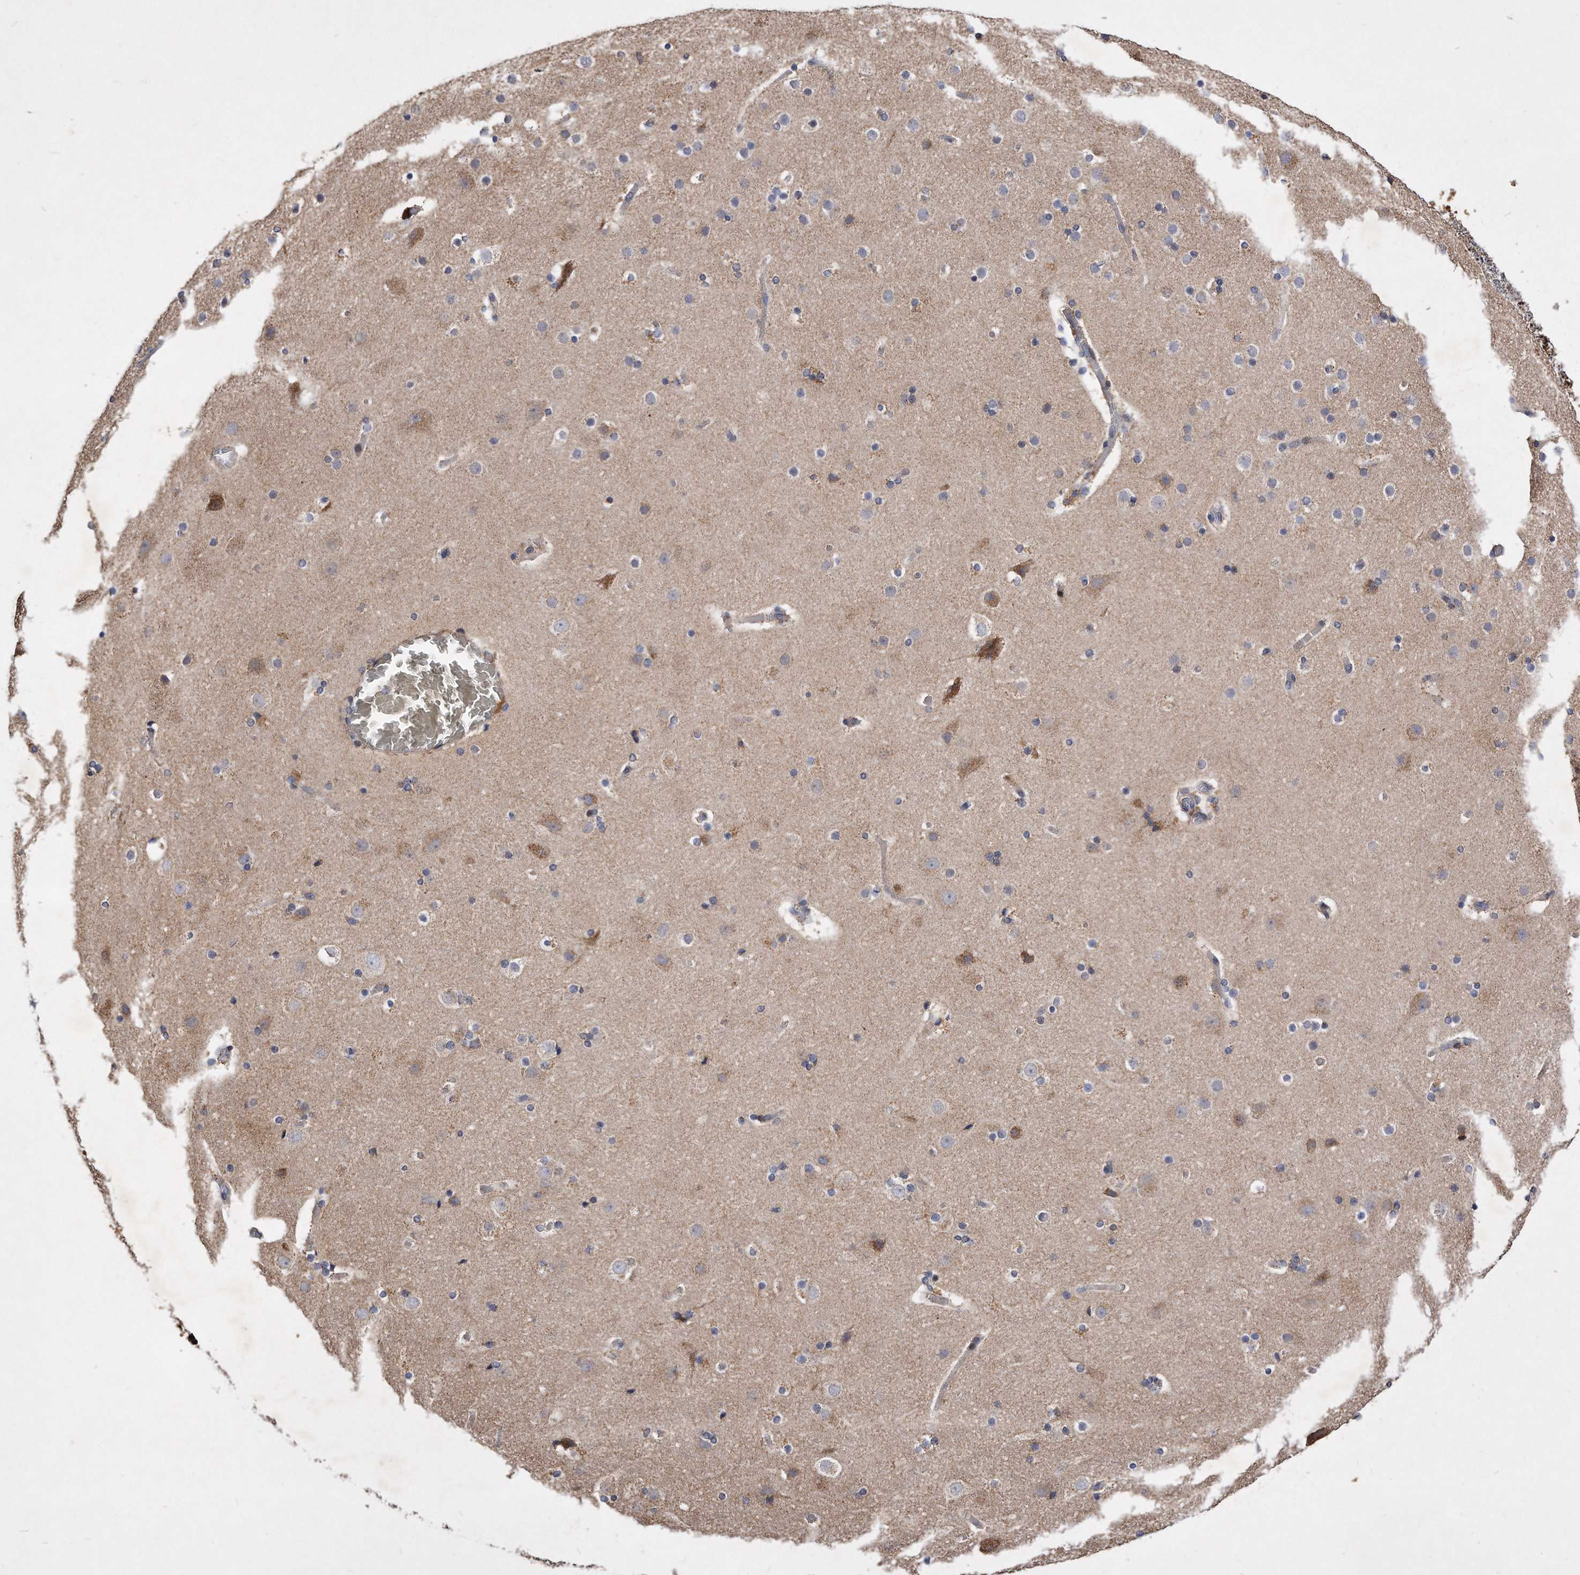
{"staining": {"intensity": "weak", "quantity": "<25%", "location": "cytoplasmic/membranous"}, "tissue": "cerebral cortex", "cell_type": "Endothelial cells", "image_type": "normal", "snomed": [{"axis": "morphology", "description": "Normal tissue, NOS"}, {"axis": "topography", "description": "Cerebral cortex"}], "caption": "This image is of unremarkable cerebral cortex stained with immunohistochemistry (IHC) to label a protein in brown with the nuclei are counter-stained blue. There is no staining in endothelial cells.", "gene": "PPP5C", "patient": {"sex": "male", "age": 57}}